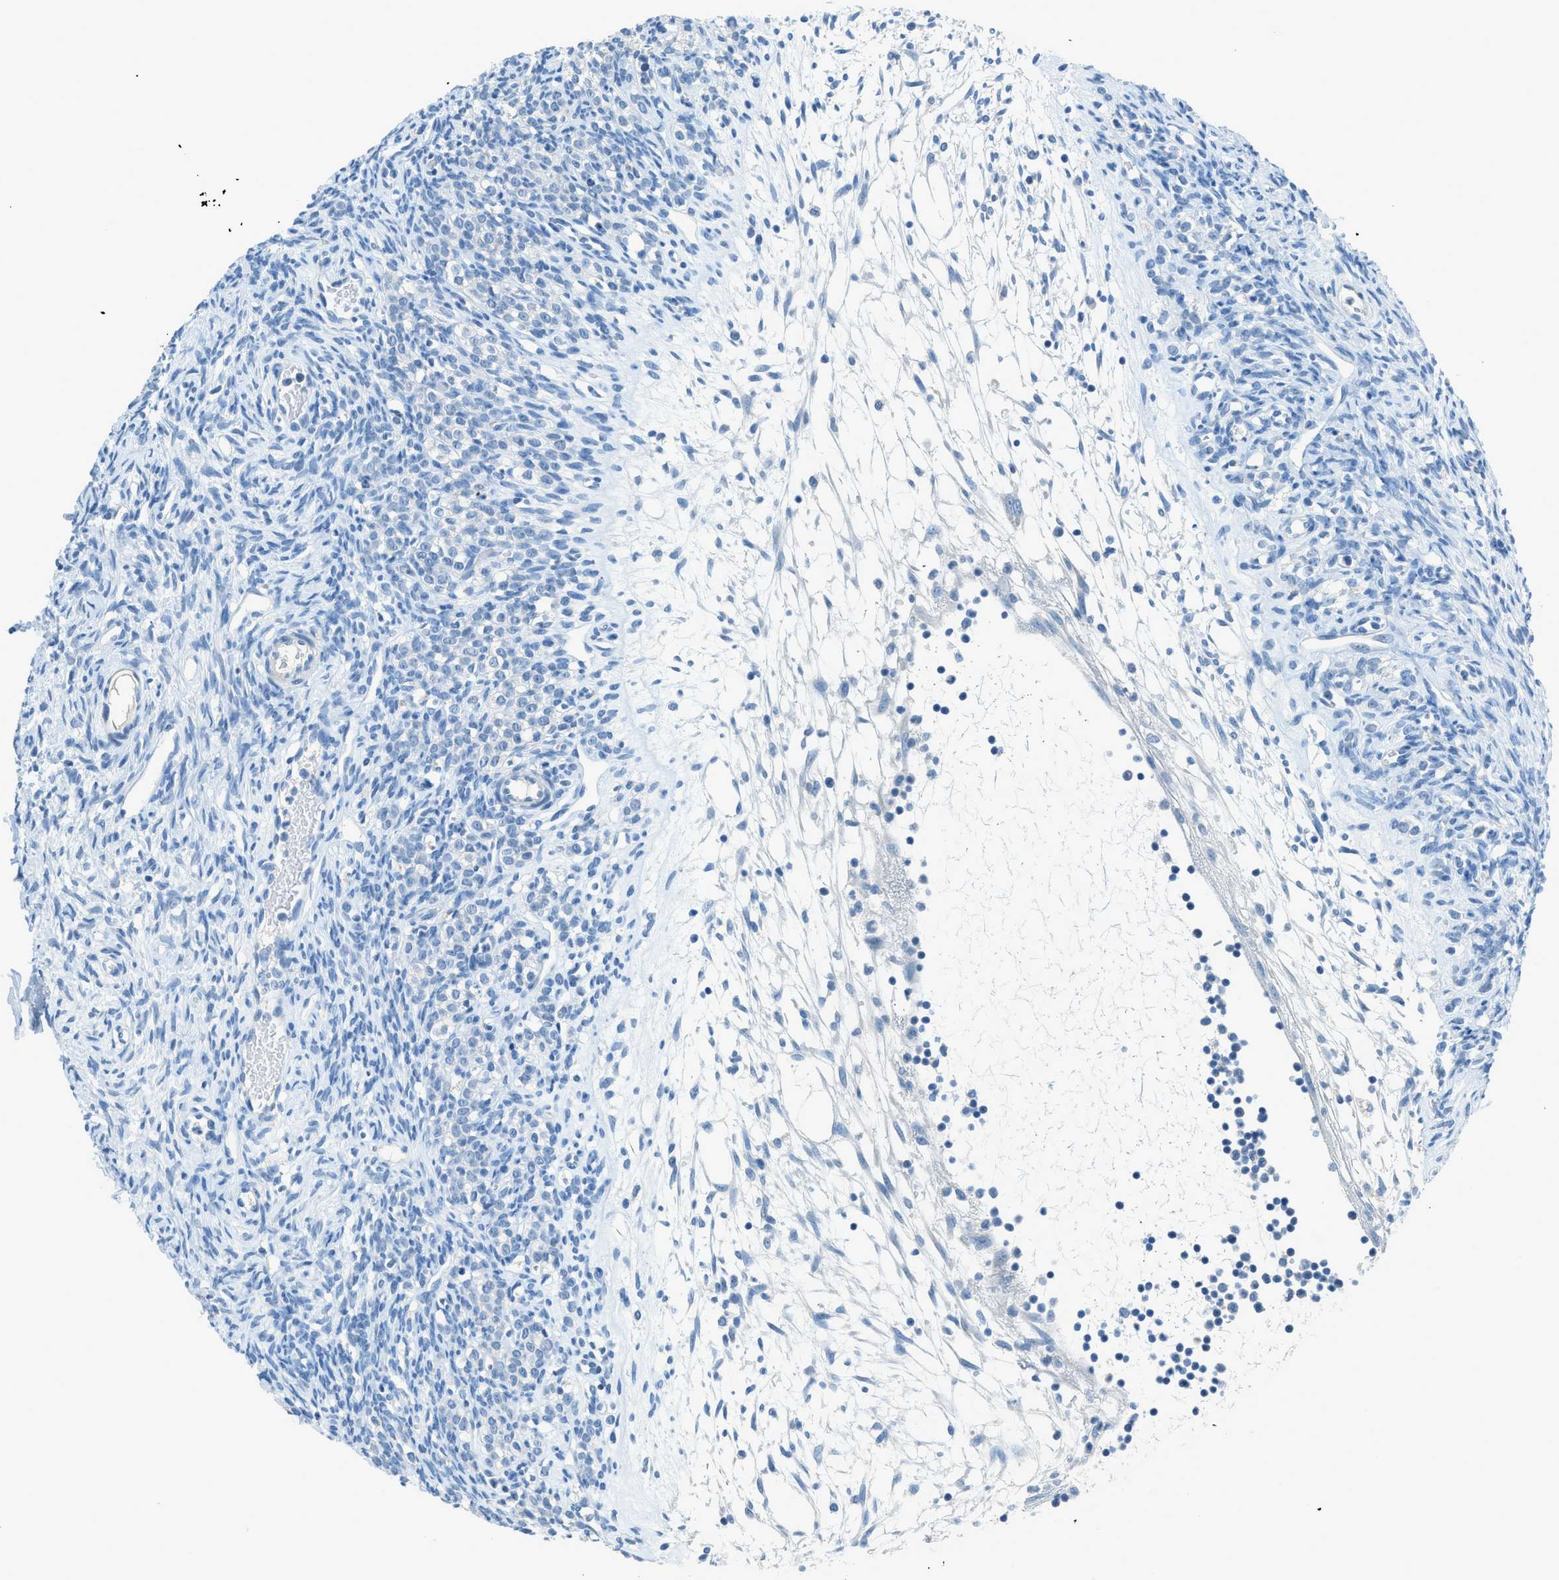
{"staining": {"intensity": "negative", "quantity": "none", "location": "none"}, "tissue": "ovary", "cell_type": "Follicle cells", "image_type": "normal", "snomed": [{"axis": "morphology", "description": "Normal tissue, NOS"}, {"axis": "topography", "description": "Ovary"}], "caption": "Ovary was stained to show a protein in brown. There is no significant expression in follicle cells. (DAB immunohistochemistry, high magnification).", "gene": "ACAN", "patient": {"sex": "female", "age": 33}}